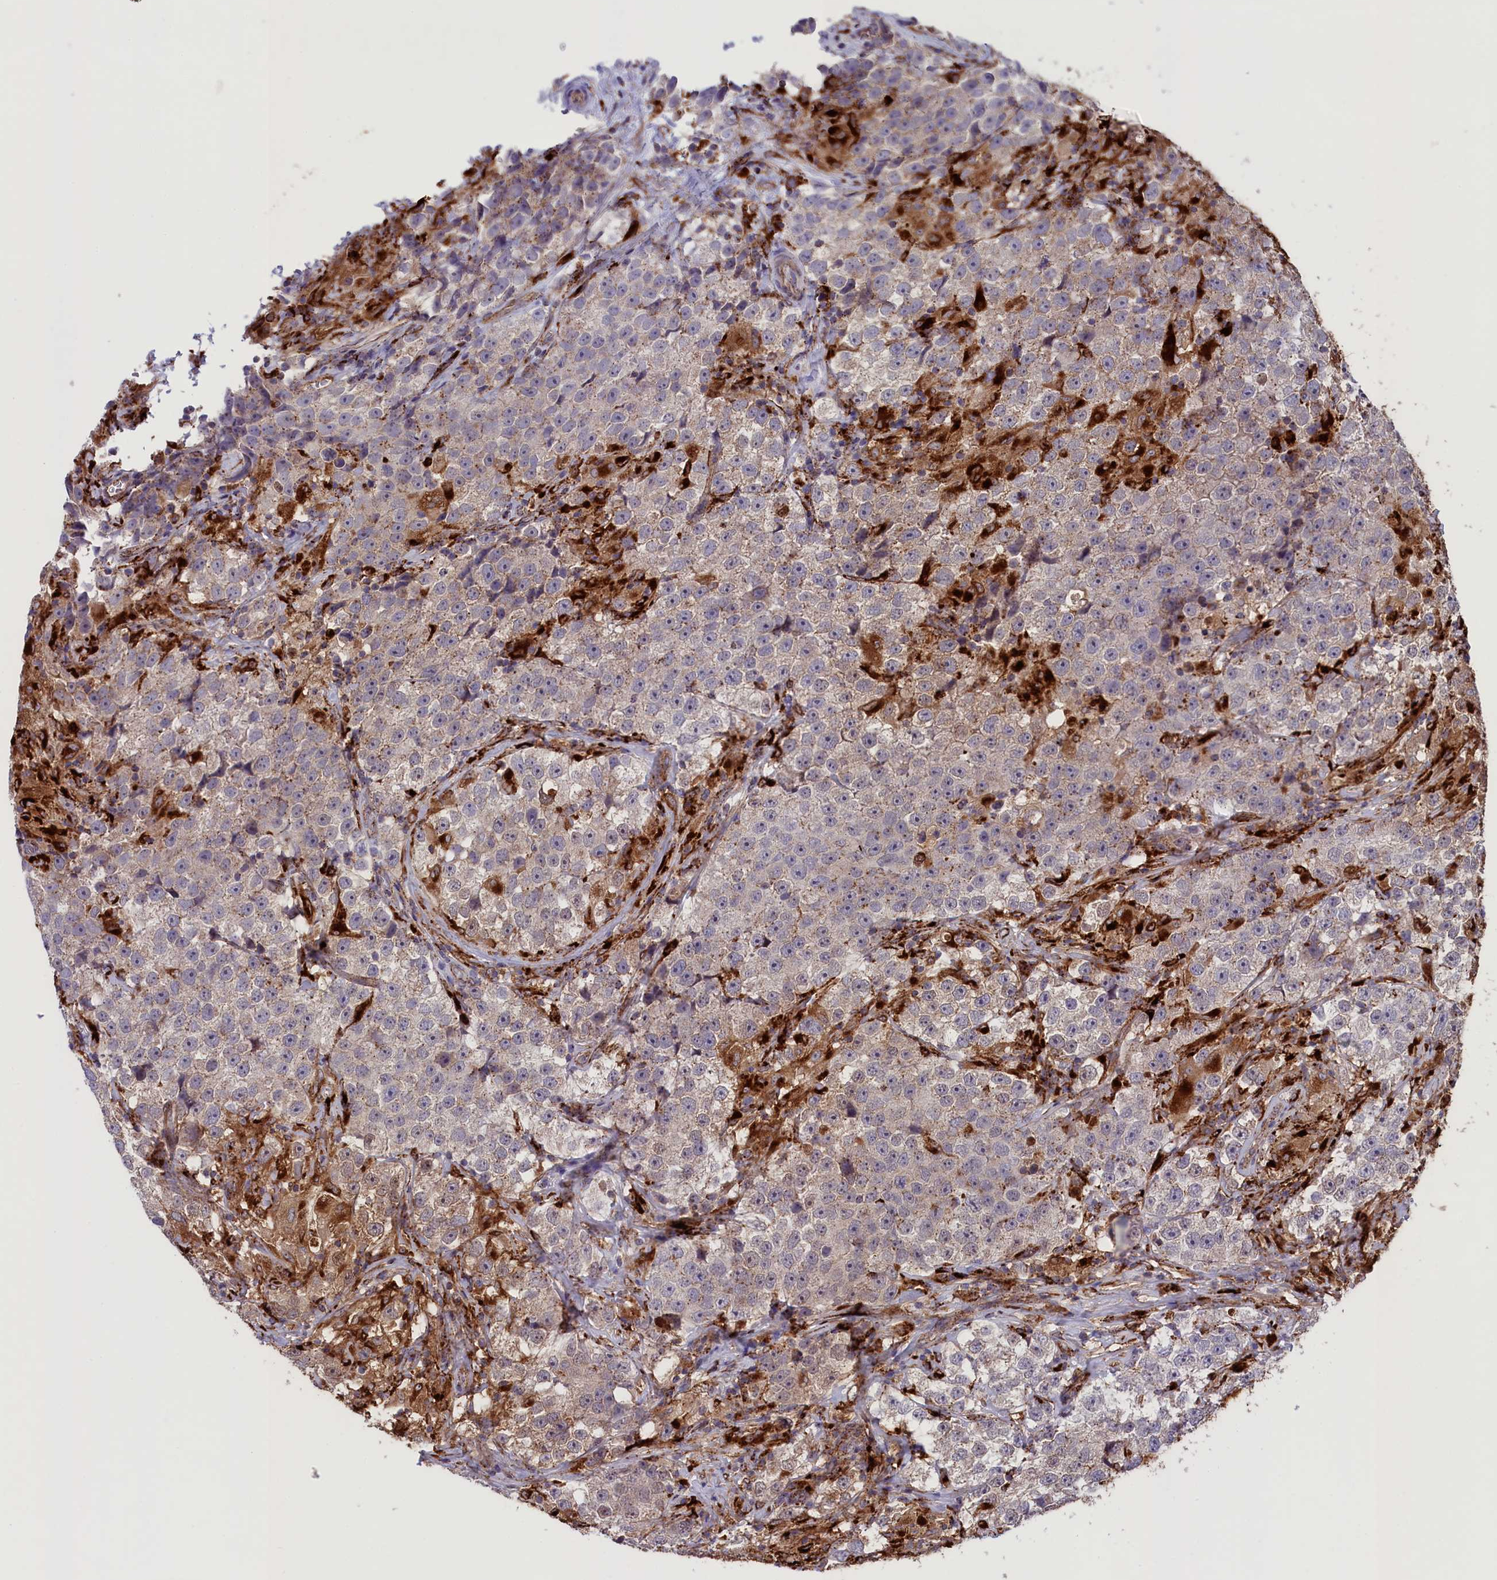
{"staining": {"intensity": "moderate", "quantity": "25%-75%", "location": "cytoplasmic/membranous"}, "tissue": "testis cancer", "cell_type": "Tumor cells", "image_type": "cancer", "snomed": [{"axis": "morphology", "description": "Seminoma, NOS"}, {"axis": "topography", "description": "Testis"}], "caption": "IHC photomicrograph of neoplastic tissue: human seminoma (testis) stained using IHC displays medium levels of moderate protein expression localized specifically in the cytoplasmic/membranous of tumor cells, appearing as a cytoplasmic/membranous brown color.", "gene": "MAN2B1", "patient": {"sex": "male", "age": 46}}